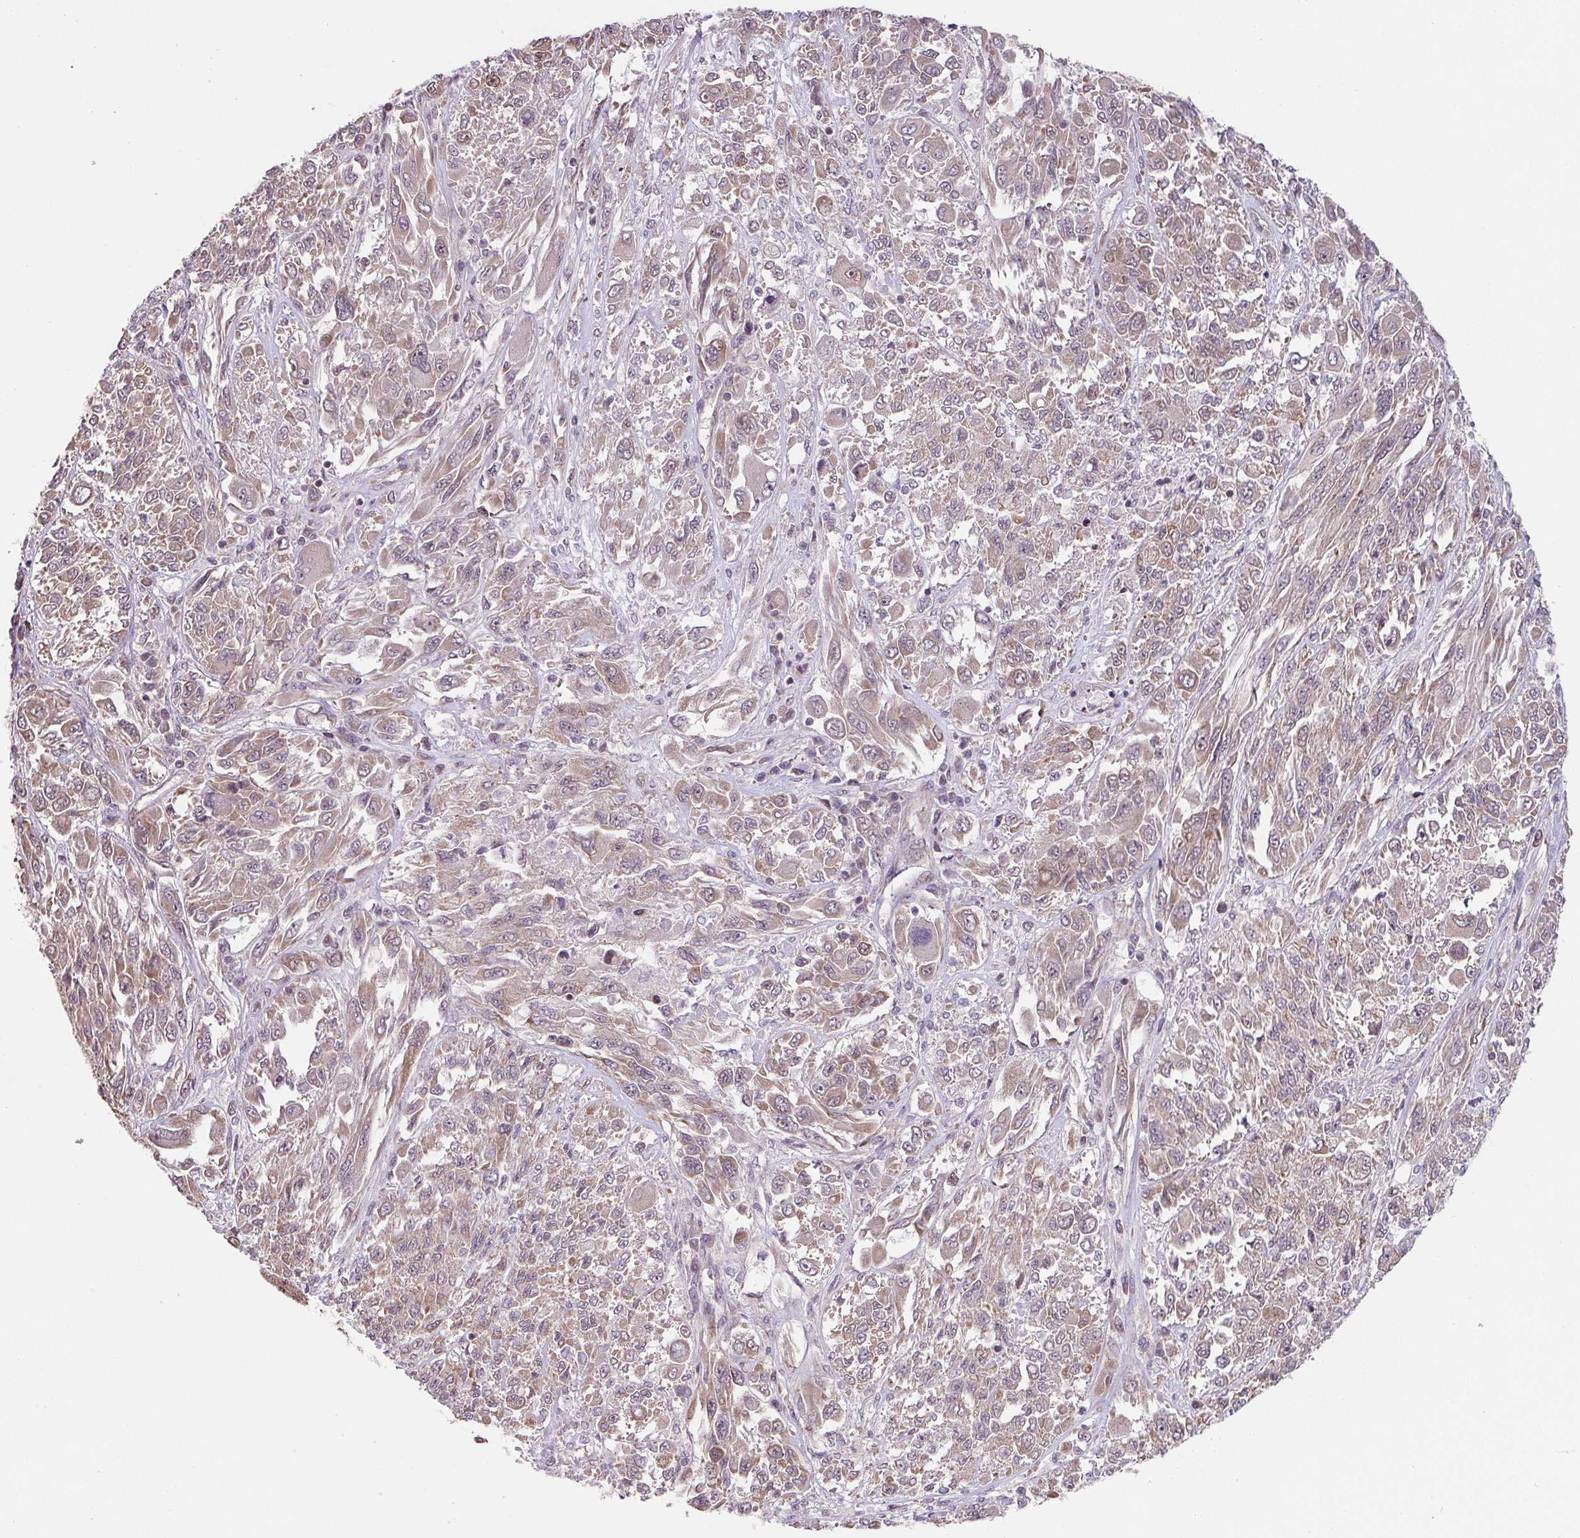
{"staining": {"intensity": "weak", "quantity": "25%-75%", "location": "cytoplasmic/membranous"}, "tissue": "melanoma", "cell_type": "Tumor cells", "image_type": "cancer", "snomed": [{"axis": "morphology", "description": "Malignant melanoma, NOS"}, {"axis": "topography", "description": "Skin"}], "caption": "A micrograph of malignant melanoma stained for a protein demonstrates weak cytoplasmic/membranous brown staining in tumor cells.", "gene": "PLK1", "patient": {"sex": "female", "age": 91}}